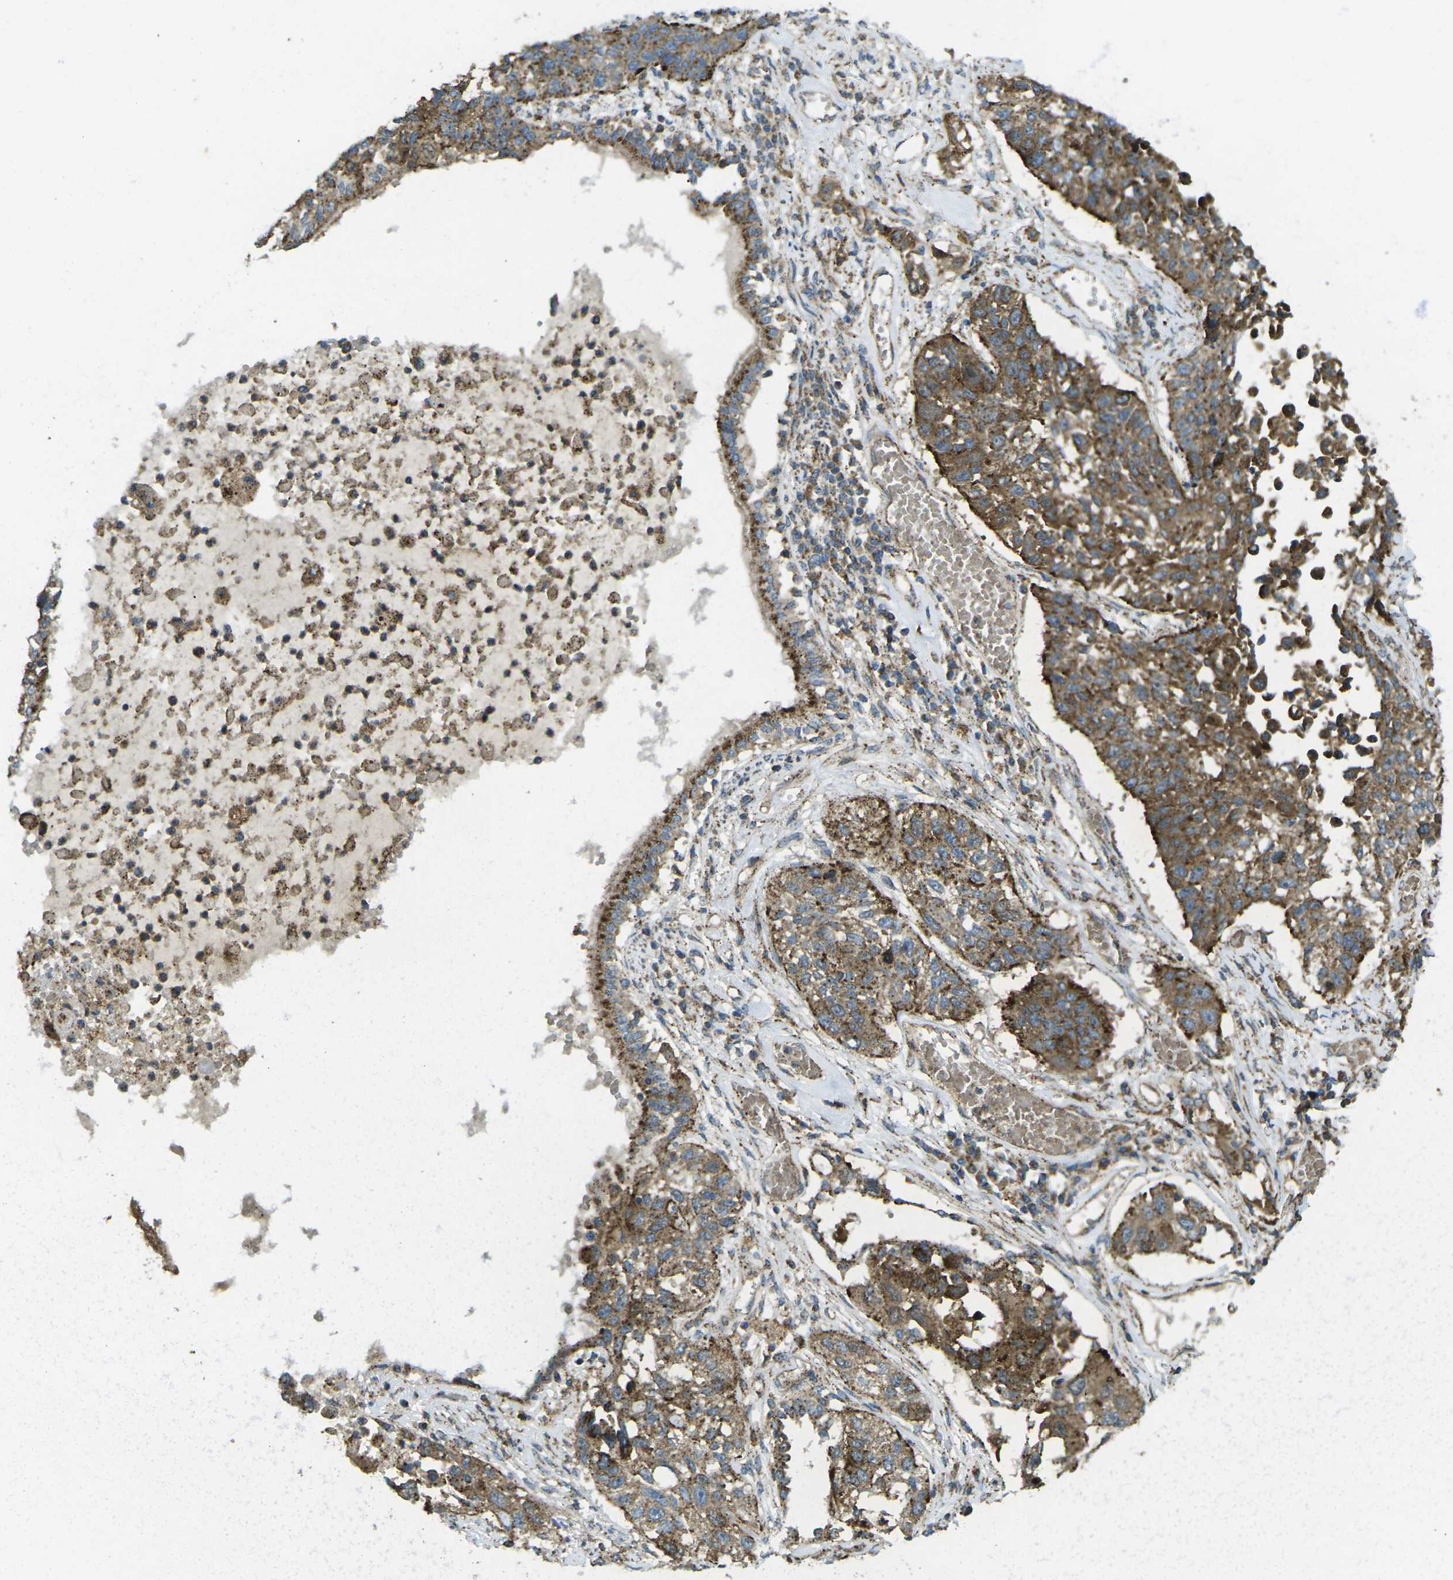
{"staining": {"intensity": "strong", "quantity": ">75%", "location": "cytoplasmic/membranous"}, "tissue": "lung cancer", "cell_type": "Tumor cells", "image_type": "cancer", "snomed": [{"axis": "morphology", "description": "Squamous cell carcinoma, NOS"}, {"axis": "topography", "description": "Lung"}], "caption": "An image of lung cancer stained for a protein reveals strong cytoplasmic/membranous brown staining in tumor cells. Using DAB (3,3'-diaminobenzidine) (brown) and hematoxylin (blue) stains, captured at high magnification using brightfield microscopy.", "gene": "CHMP3", "patient": {"sex": "male", "age": 71}}